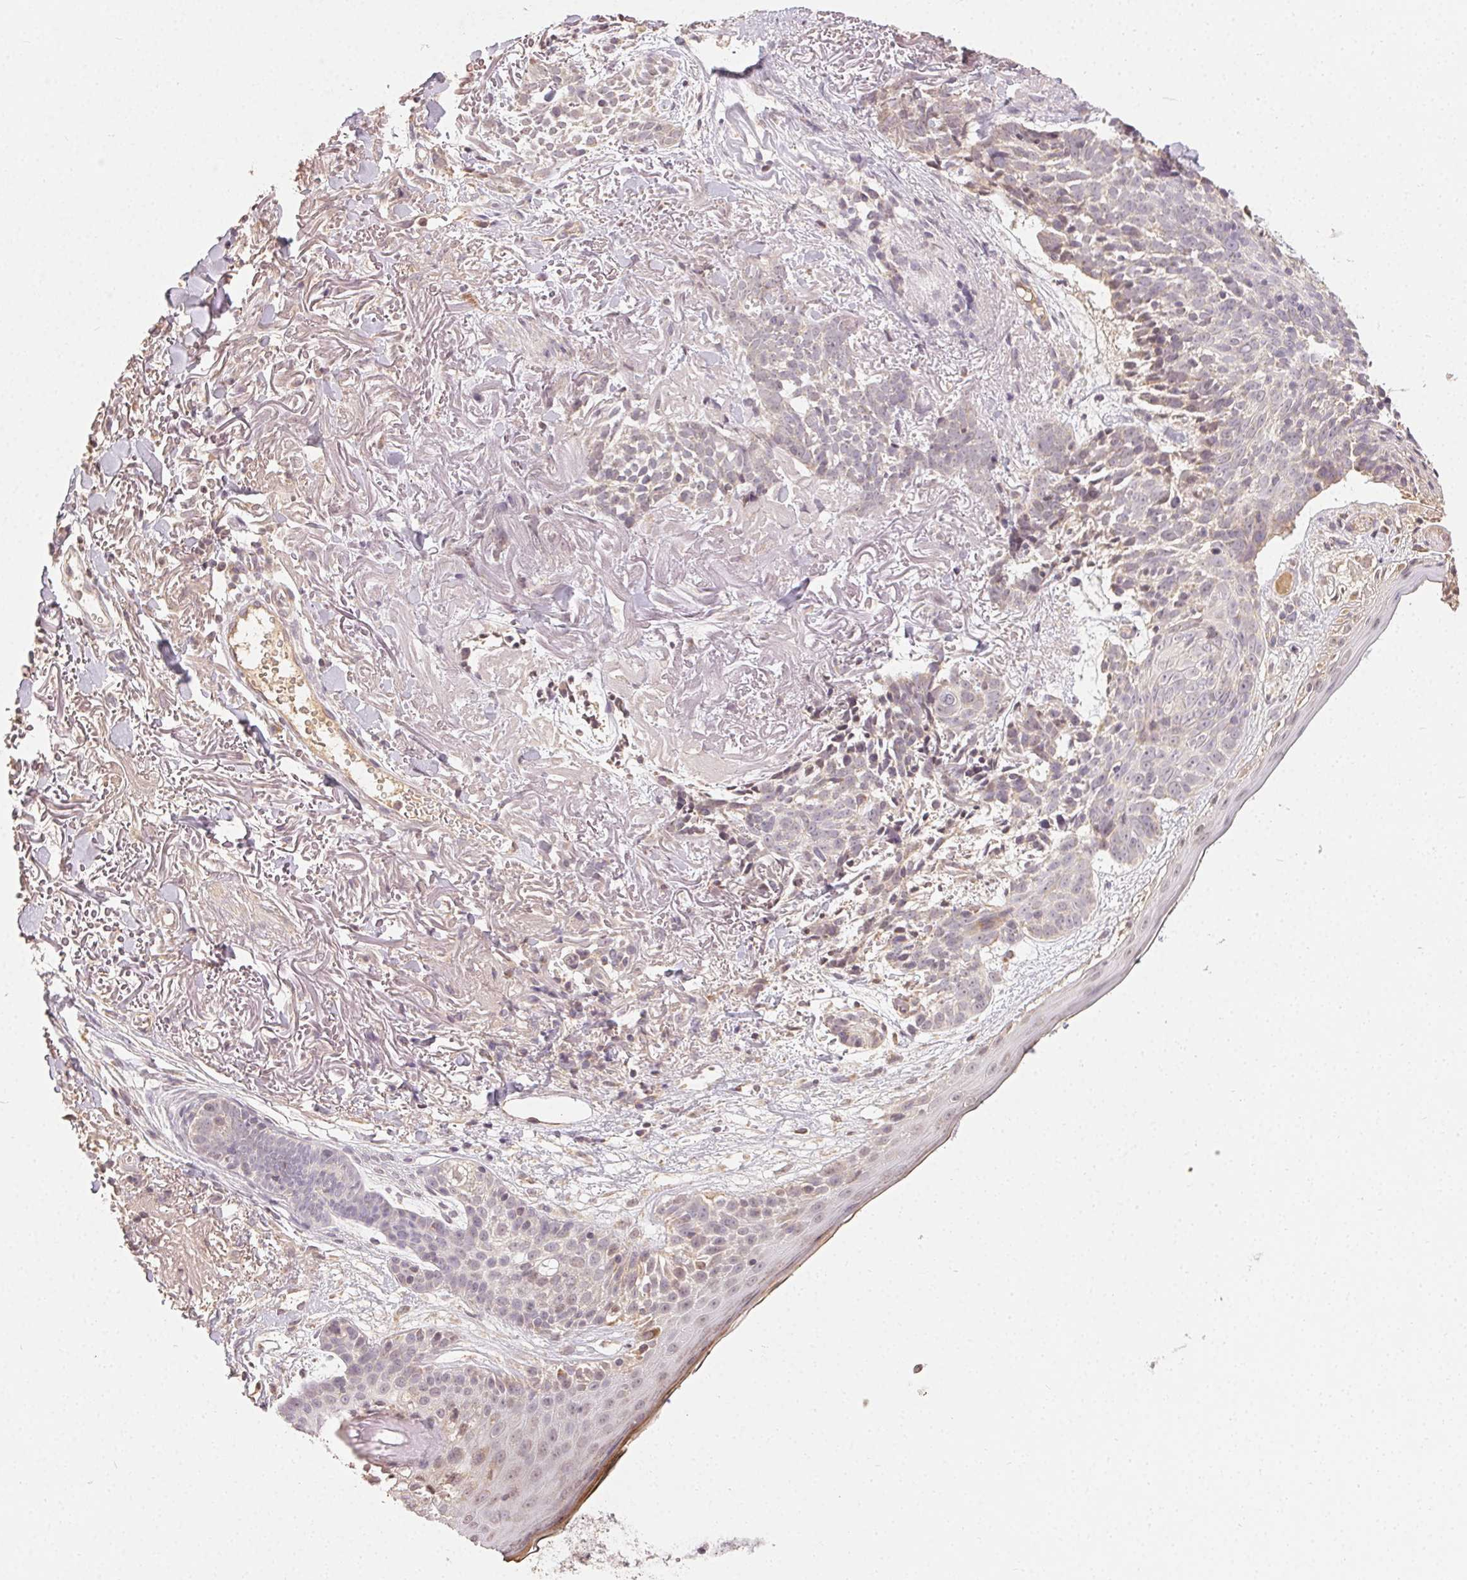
{"staining": {"intensity": "negative", "quantity": "none", "location": "none"}, "tissue": "skin cancer", "cell_type": "Tumor cells", "image_type": "cancer", "snomed": [{"axis": "morphology", "description": "Basal cell carcinoma"}, {"axis": "morphology", "description": "BCC, high aggressive"}, {"axis": "topography", "description": "Skin"}], "caption": "Image shows no protein expression in tumor cells of skin basal cell carcinoma tissue.", "gene": "CLASP1", "patient": {"sex": "female", "age": 86}}